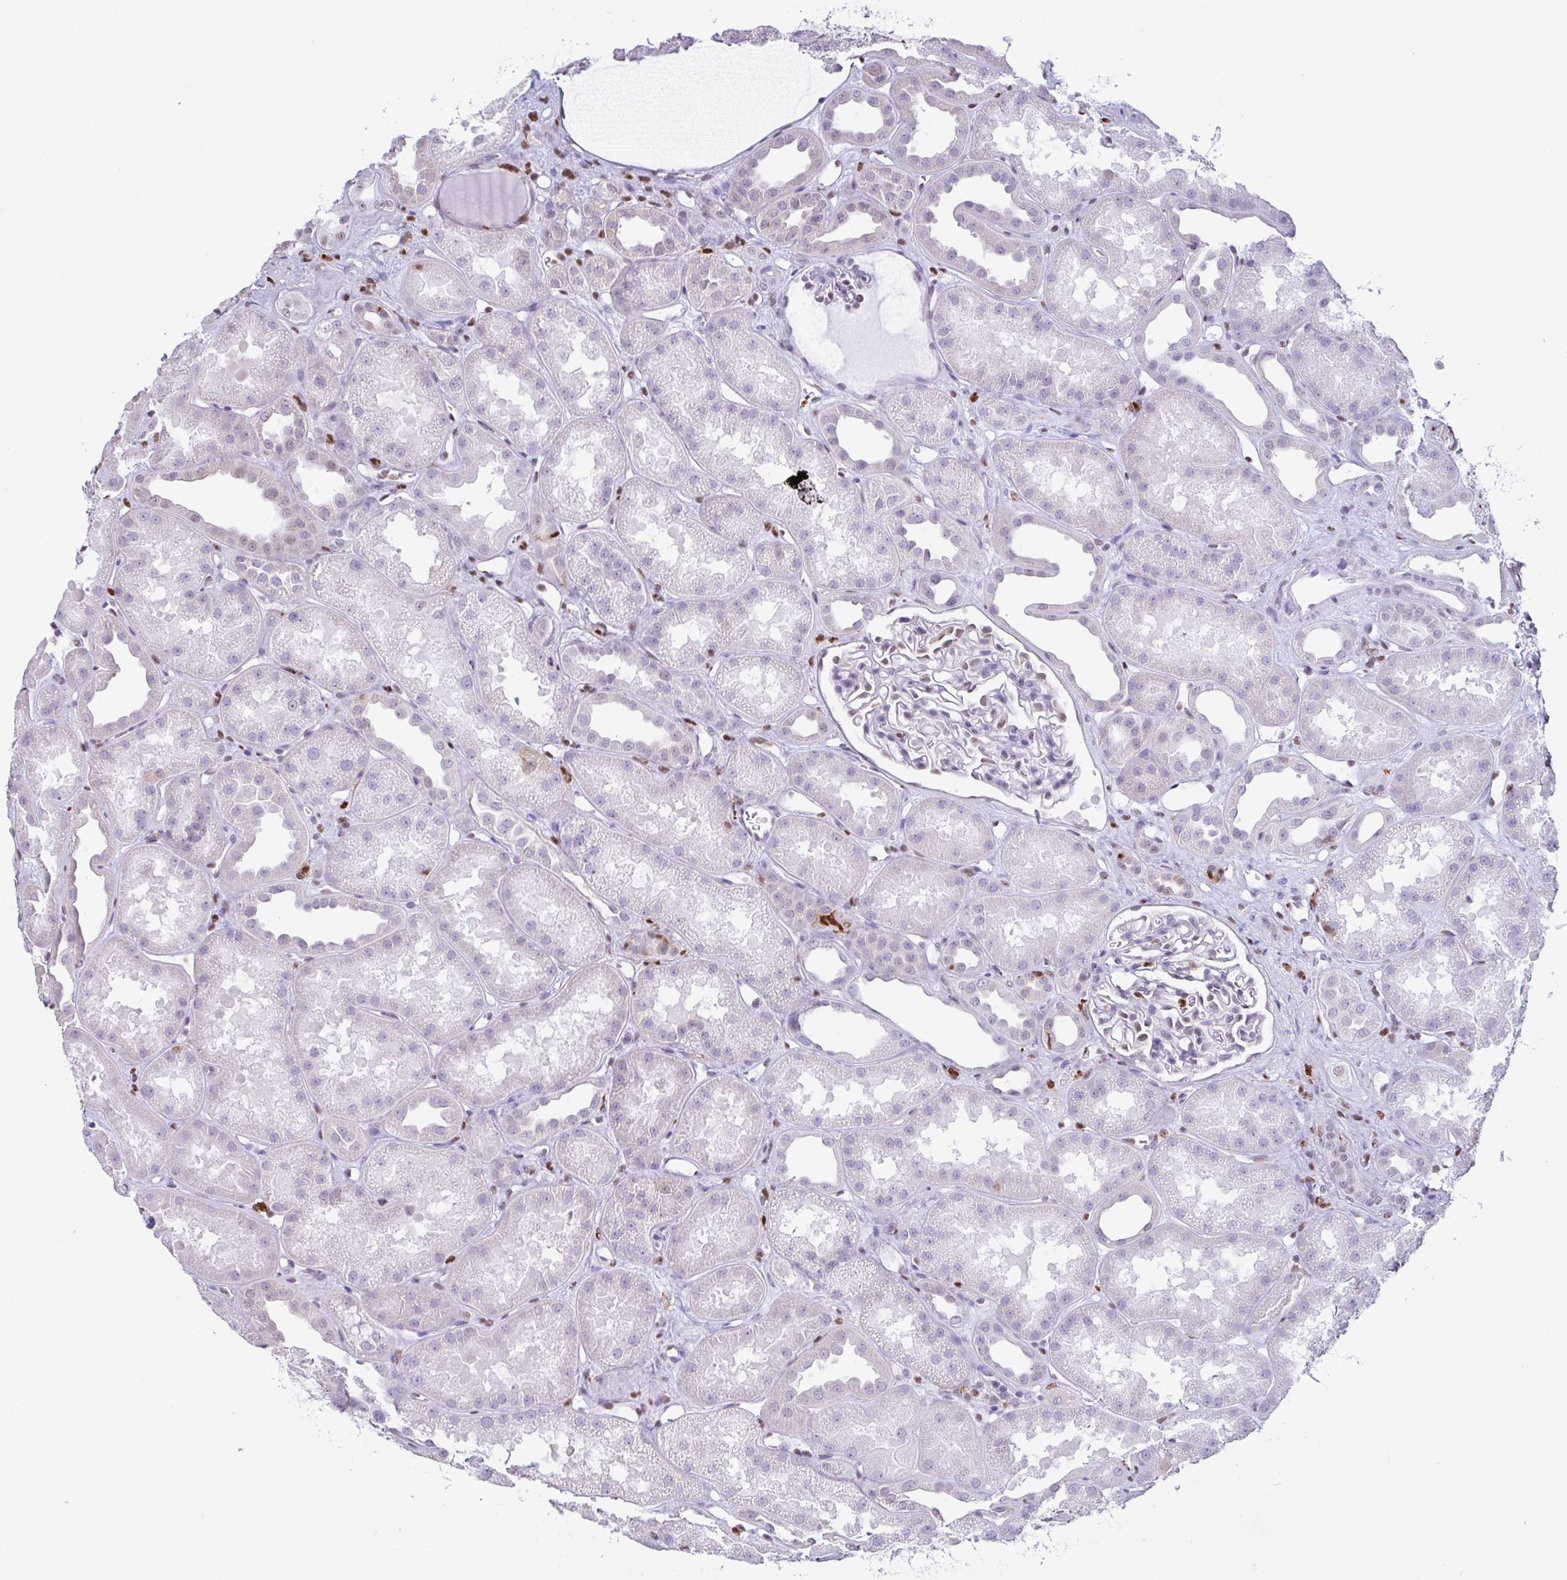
{"staining": {"intensity": "moderate", "quantity": "<25%", "location": "nuclear"}, "tissue": "kidney", "cell_type": "Cells in glomeruli", "image_type": "normal", "snomed": [{"axis": "morphology", "description": "Normal tissue, NOS"}, {"axis": "topography", "description": "Kidney"}], "caption": "High-magnification brightfield microscopy of normal kidney stained with DAB (3,3'-diaminobenzidine) (brown) and counterstained with hematoxylin (blue). cells in glomeruli exhibit moderate nuclear expression is seen in about<25% of cells.", "gene": "BTBD10", "patient": {"sex": "male", "age": 61}}